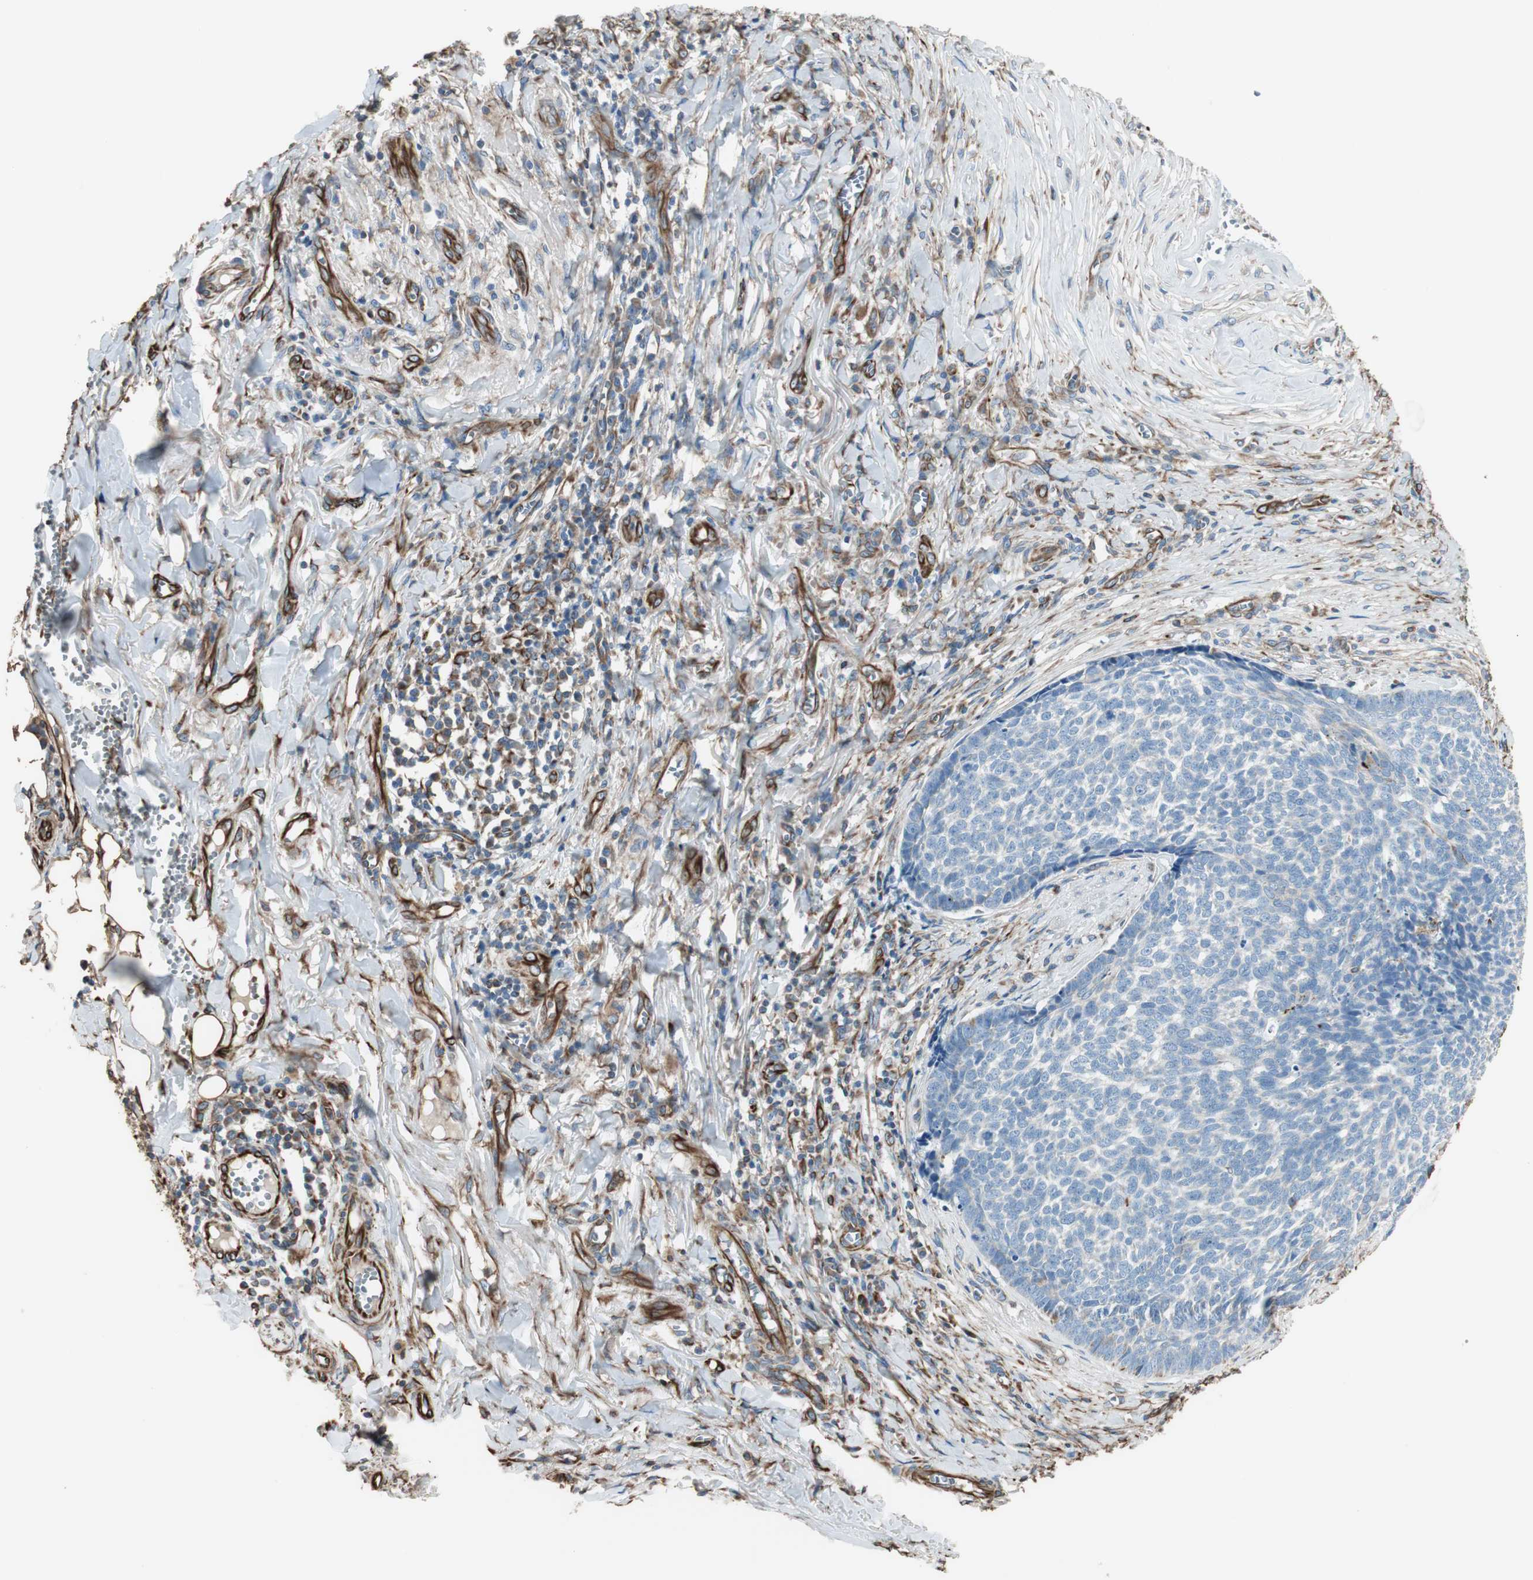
{"staining": {"intensity": "negative", "quantity": "none", "location": "none"}, "tissue": "skin cancer", "cell_type": "Tumor cells", "image_type": "cancer", "snomed": [{"axis": "morphology", "description": "Basal cell carcinoma"}, {"axis": "topography", "description": "Skin"}], "caption": "An immunohistochemistry photomicrograph of basal cell carcinoma (skin) is shown. There is no staining in tumor cells of basal cell carcinoma (skin).", "gene": "SRCIN1", "patient": {"sex": "male", "age": 84}}